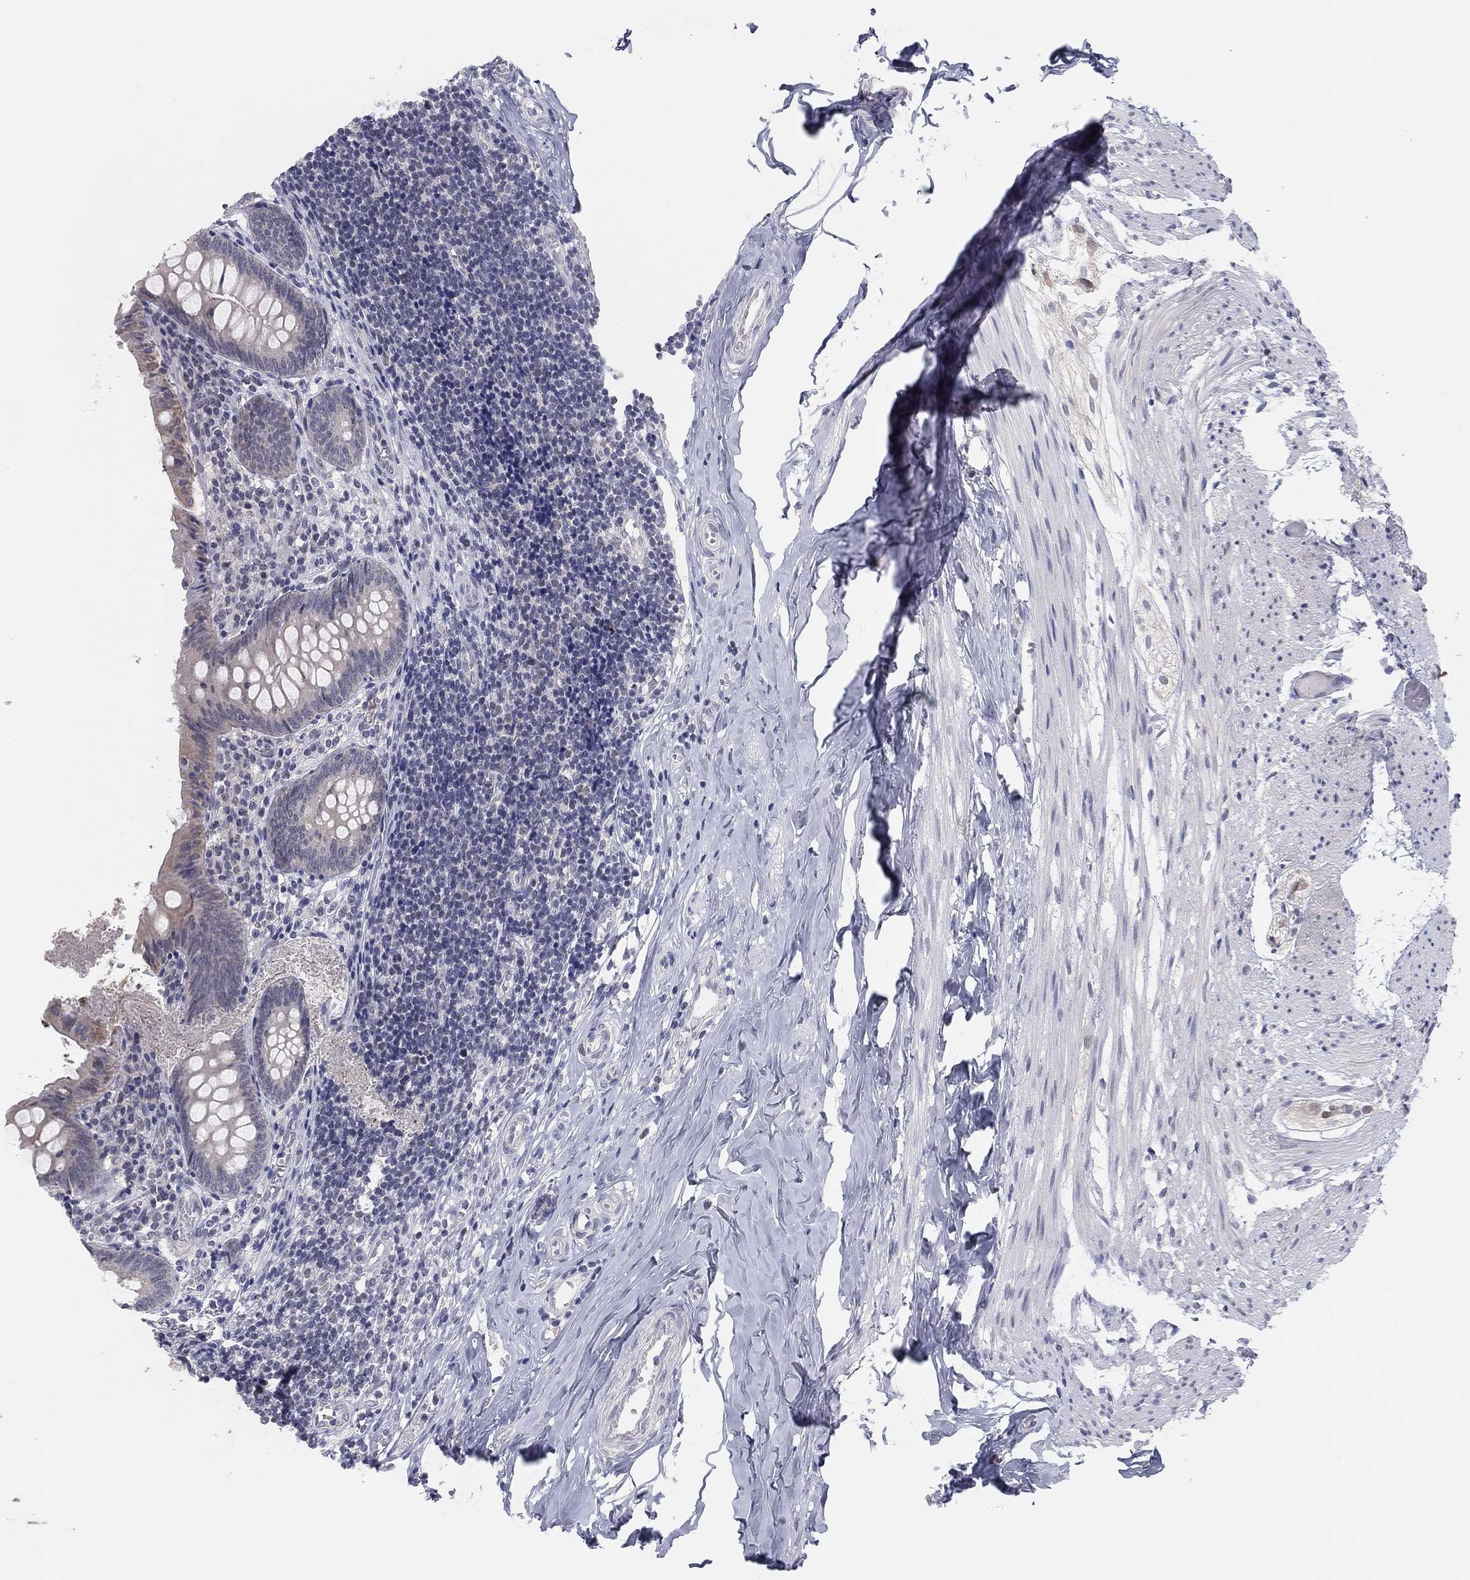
{"staining": {"intensity": "weak", "quantity": "25%-75%", "location": "cytoplasmic/membranous"}, "tissue": "appendix", "cell_type": "Glandular cells", "image_type": "normal", "snomed": [{"axis": "morphology", "description": "Normal tissue, NOS"}, {"axis": "topography", "description": "Appendix"}], "caption": "Protein positivity by IHC demonstrates weak cytoplasmic/membranous positivity in about 25%-75% of glandular cells in unremarkable appendix.", "gene": "SLC22A2", "patient": {"sex": "female", "age": 23}}